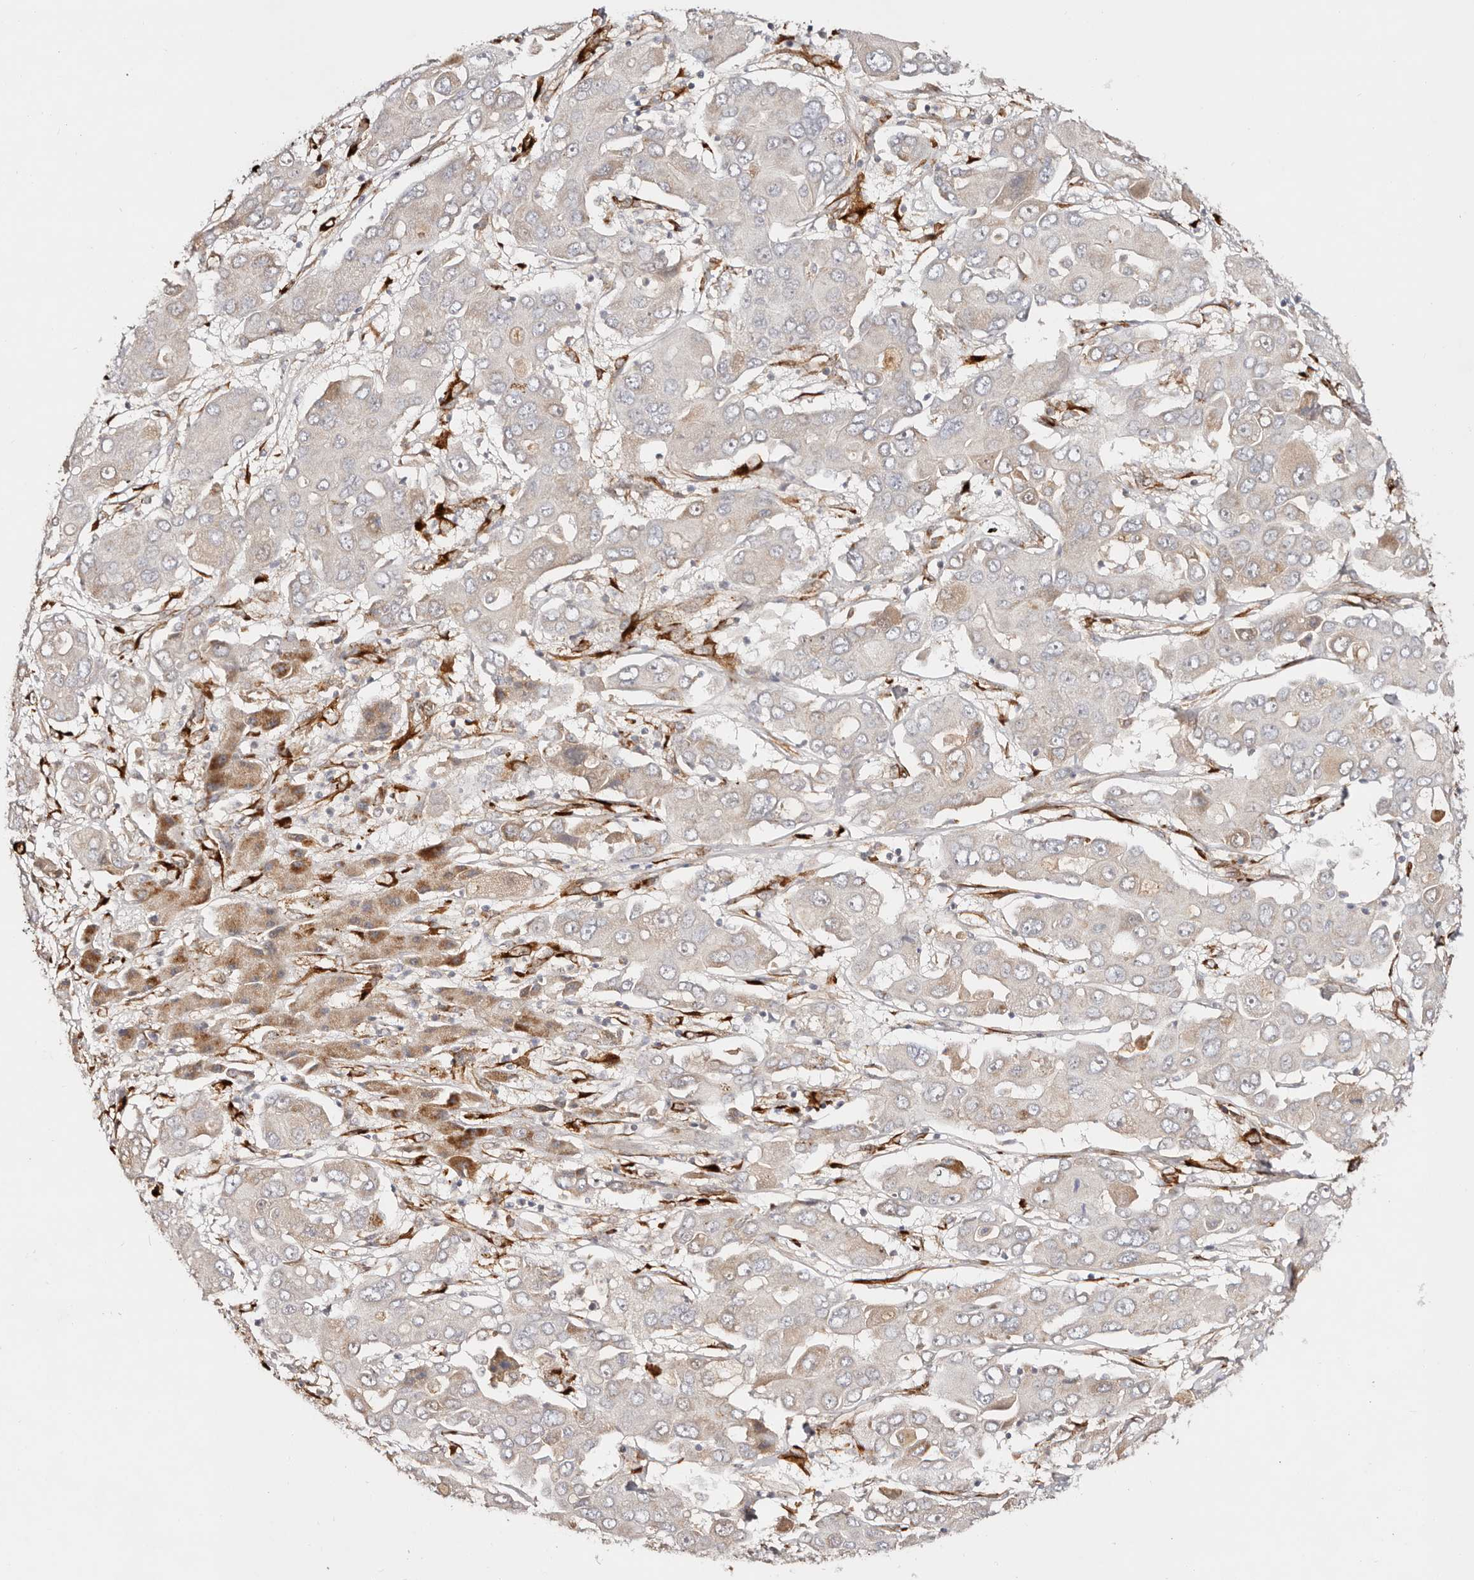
{"staining": {"intensity": "negative", "quantity": "none", "location": "none"}, "tissue": "liver cancer", "cell_type": "Tumor cells", "image_type": "cancer", "snomed": [{"axis": "morphology", "description": "Cholangiocarcinoma"}, {"axis": "topography", "description": "Liver"}], "caption": "An image of liver cancer stained for a protein exhibits no brown staining in tumor cells. (Immunohistochemistry (ihc), brightfield microscopy, high magnification).", "gene": "SERPINH1", "patient": {"sex": "male", "age": 67}}